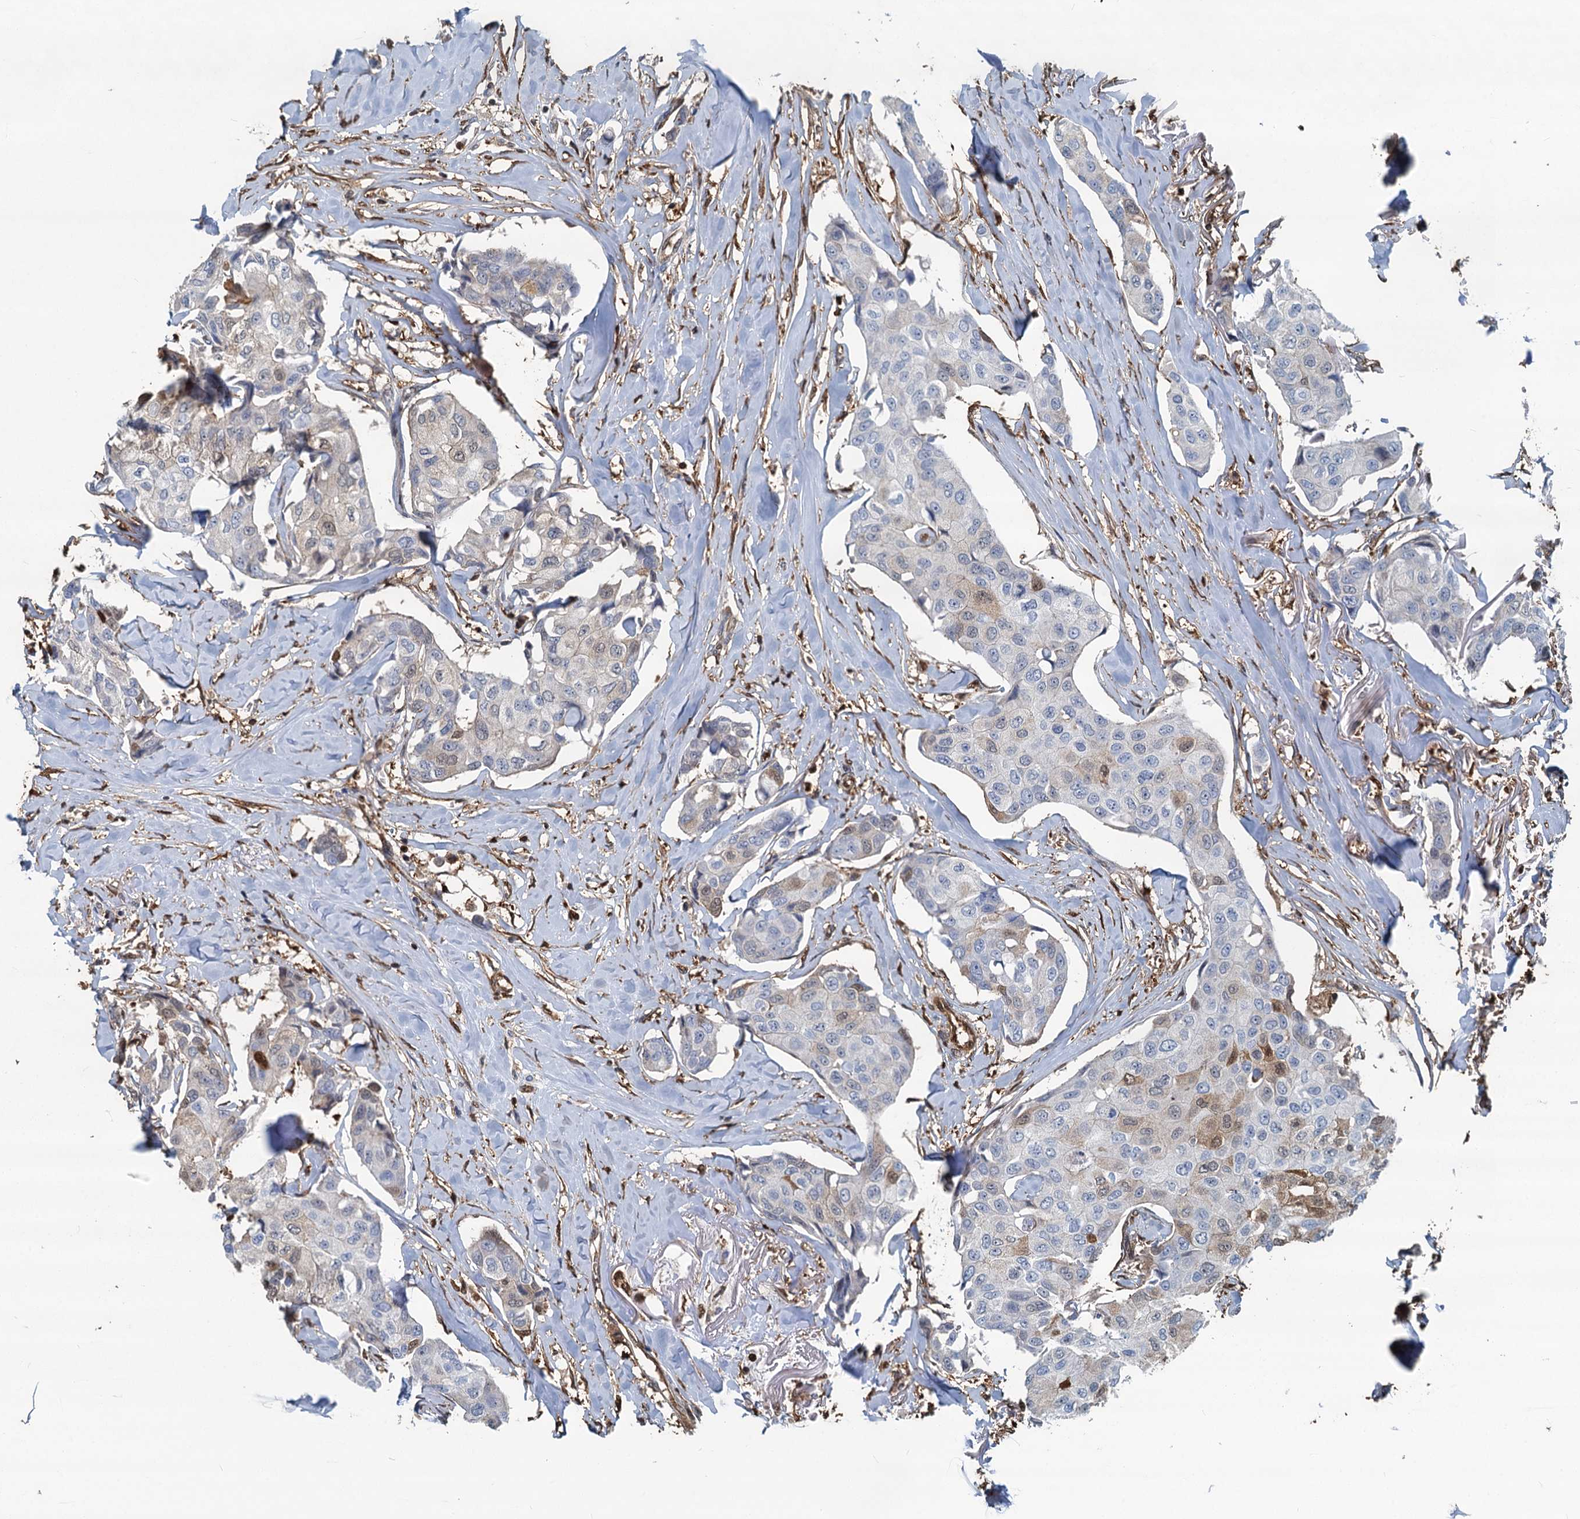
{"staining": {"intensity": "weak", "quantity": "<25%", "location": "cytoplasmic/membranous"}, "tissue": "breast cancer", "cell_type": "Tumor cells", "image_type": "cancer", "snomed": [{"axis": "morphology", "description": "Duct carcinoma"}, {"axis": "topography", "description": "Breast"}], "caption": "Protein analysis of intraductal carcinoma (breast) demonstrates no significant positivity in tumor cells.", "gene": "S100A6", "patient": {"sex": "female", "age": 80}}